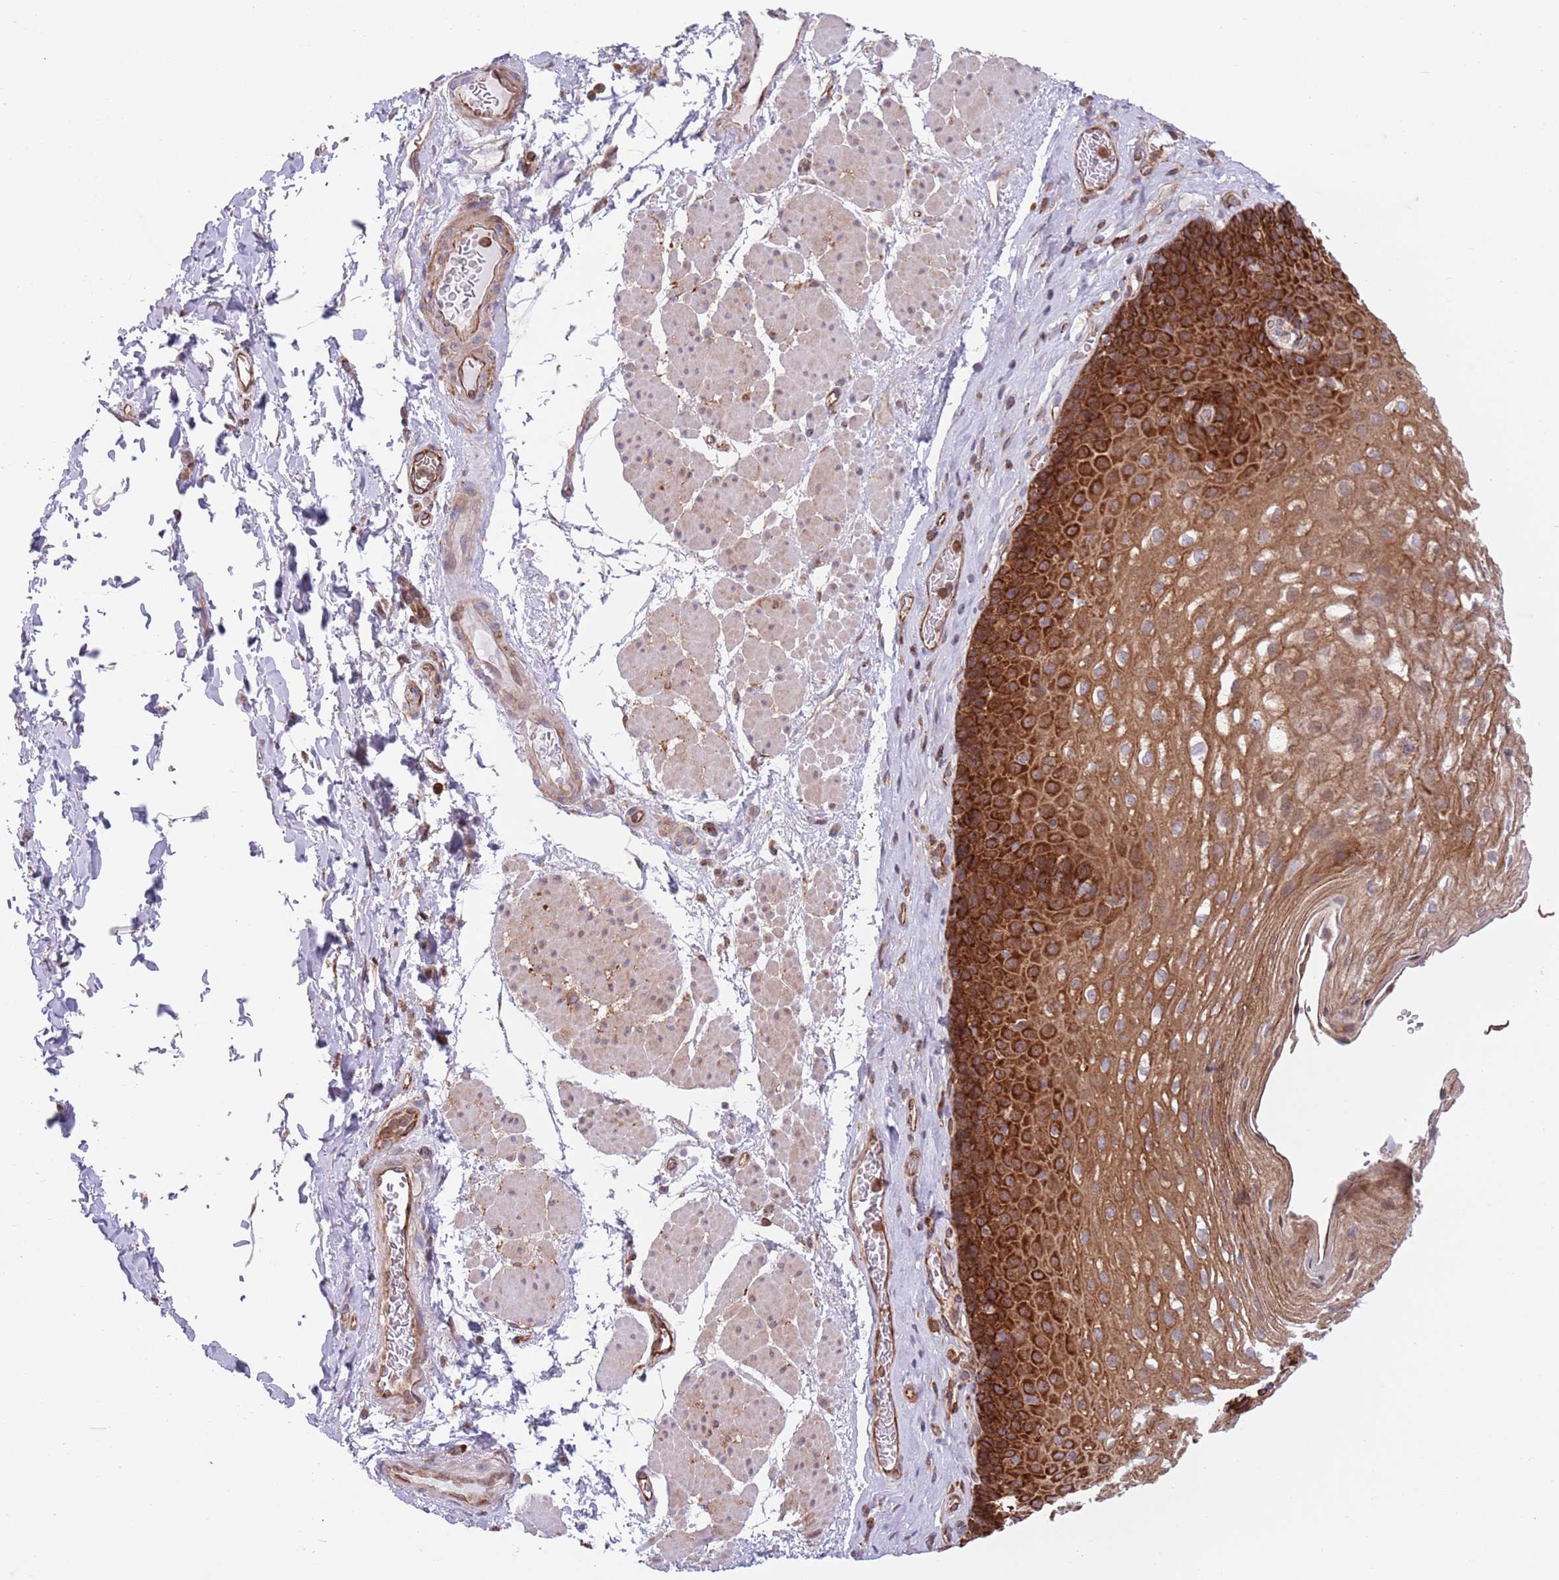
{"staining": {"intensity": "strong", "quantity": ">75%", "location": "cytoplasmic/membranous"}, "tissue": "esophagus", "cell_type": "Squamous epithelial cells", "image_type": "normal", "snomed": [{"axis": "morphology", "description": "Normal tissue, NOS"}, {"axis": "topography", "description": "Esophagus"}], "caption": "Immunohistochemistry (IHC) photomicrograph of normal esophagus: human esophagus stained using IHC shows high levels of strong protein expression localized specifically in the cytoplasmic/membranous of squamous epithelial cells, appearing as a cytoplasmic/membranous brown color.", "gene": "ZMYM5", "patient": {"sex": "female", "age": 66}}